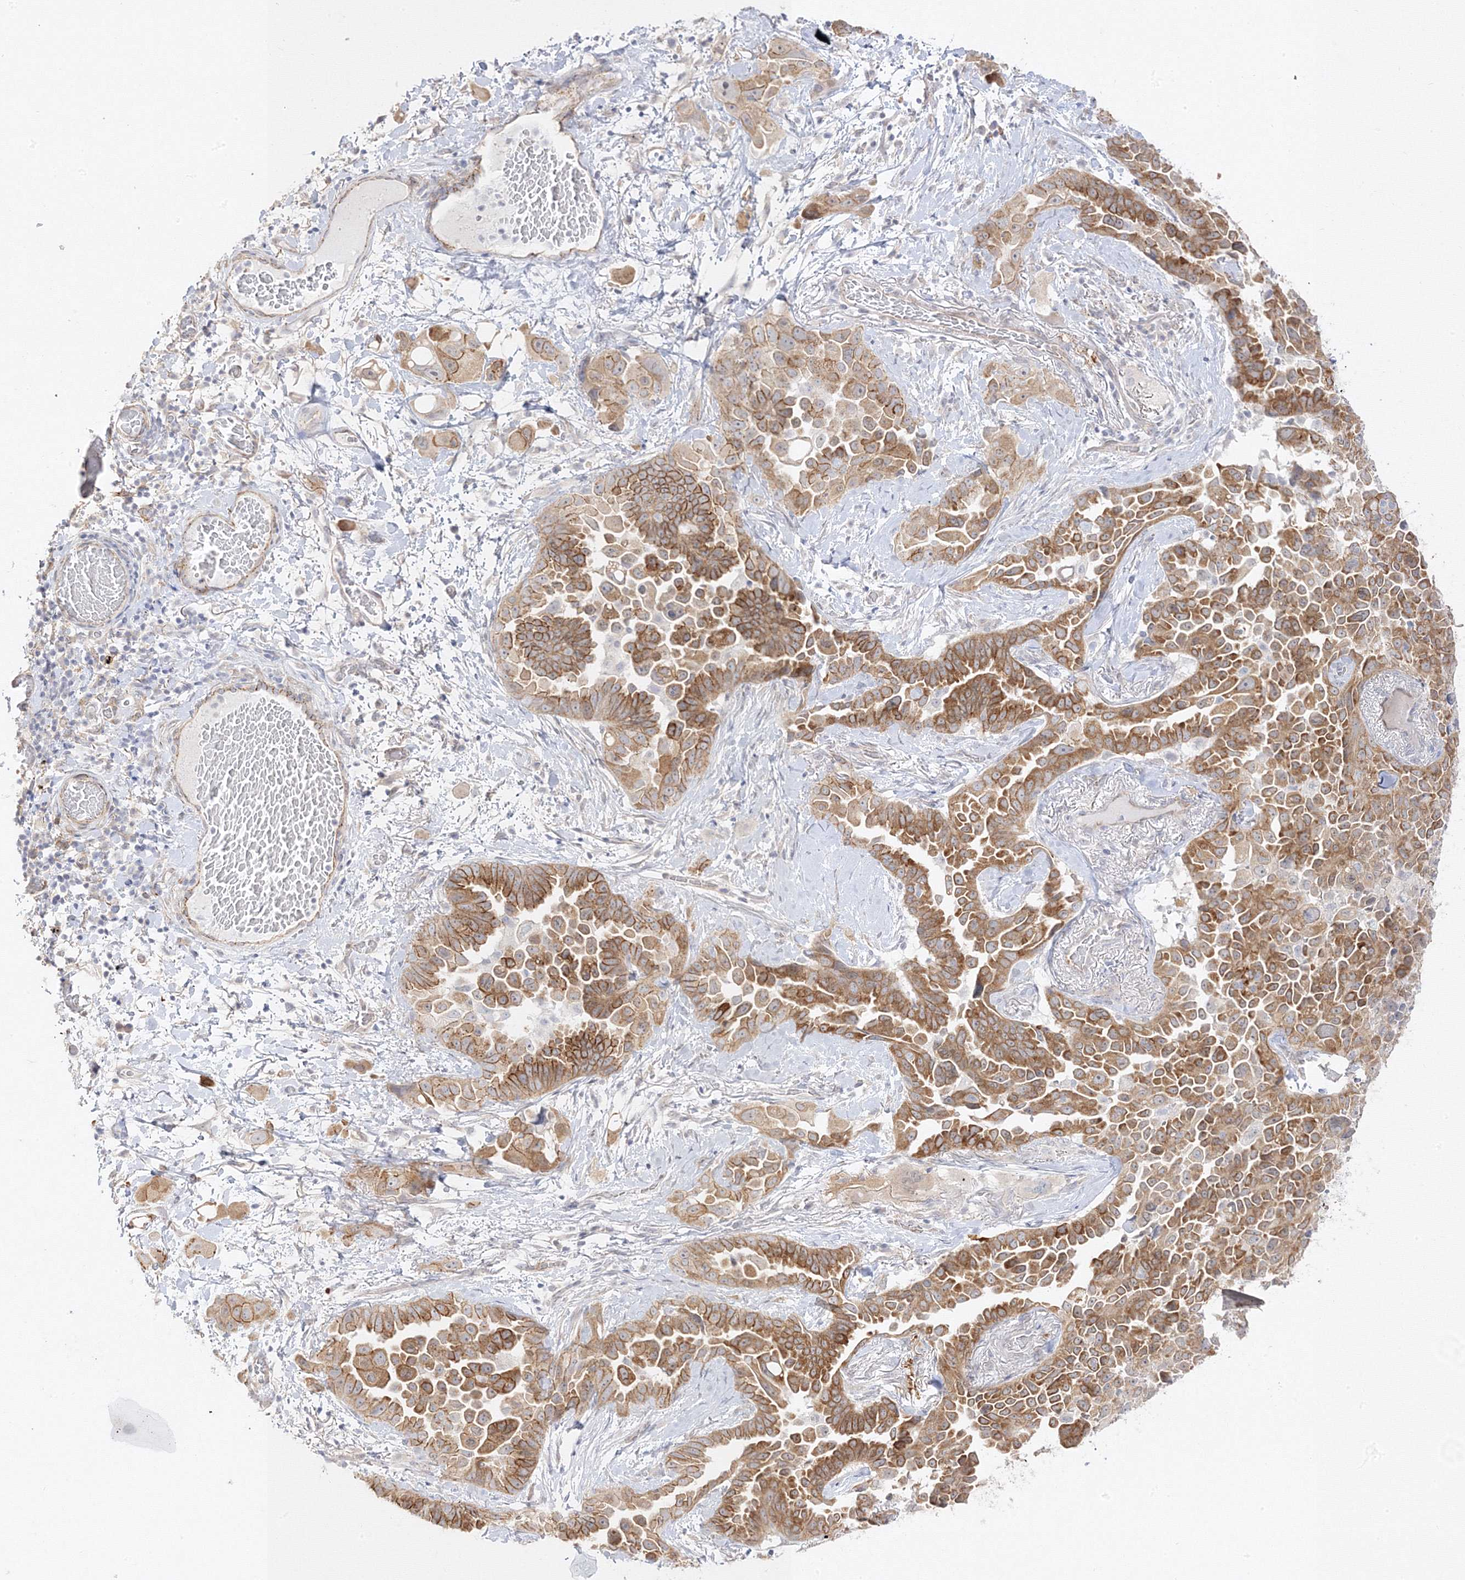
{"staining": {"intensity": "moderate", "quantity": ">75%", "location": "cytoplasmic/membranous"}, "tissue": "lung cancer", "cell_type": "Tumor cells", "image_type": "cancer", "snomed": [{"axis": "morphology", "description": "Adenocarcinoma, NOS"}, {"axis": "topography", "description": "Lung"}], "caption": "IHC histopathology image of lung adenocarcinoma stained for a protein (brown), which exhibits medium levels of moderate cytoplasmic/membranous staining in approximately >75% of tumor cells.", "gene": "C2CD2", "patient": {"sex": "female", "age": 67}}